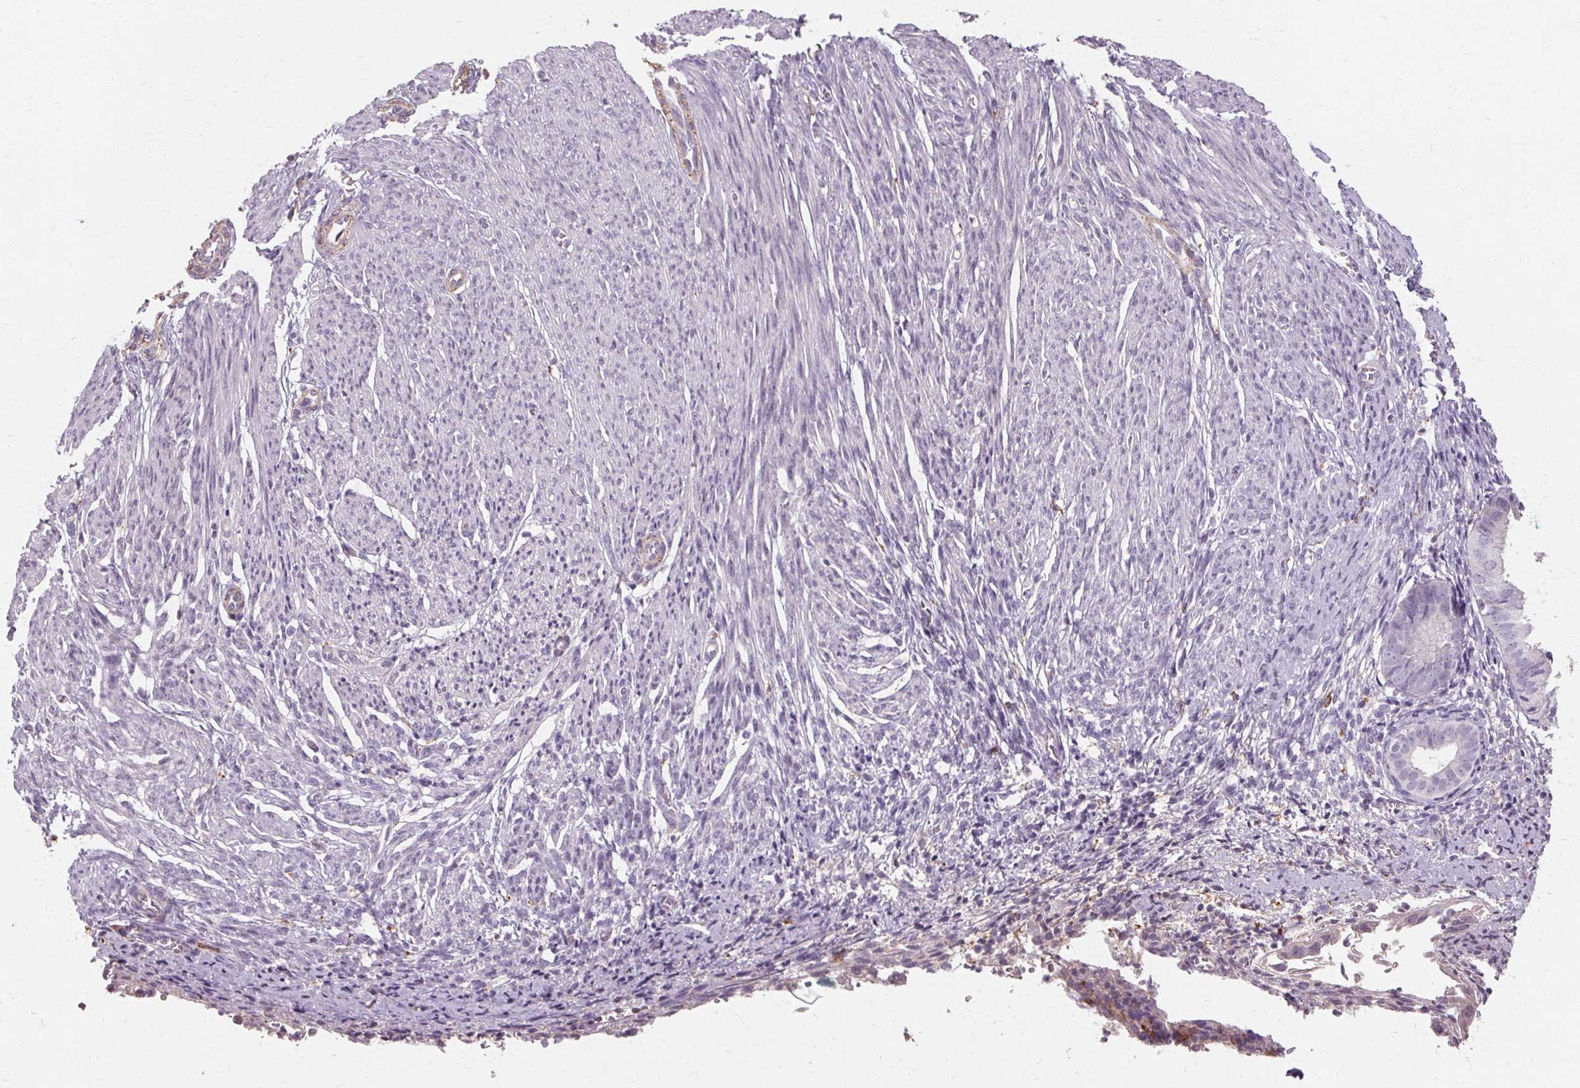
{"staining": {"intensity": "negative", "quantity": "none", "location": "none"}, "tissue": "endometrium", "cell_type": "Cells in endometrial stroma", "image_type": "normal", "snomed": [{"axis": "morphology", "description": "Normal tissue, NOS"}, {"axis": "topography", "description": "Endometrium"}], "caption": "IHC image of normal endometrium: human endometrium stained with DAB (3,3'-diaminobenzidine) exhibits no significant protein expression in cells in endometrial stroma.", "gene": "IFNGR1", "patient": {"sex": "female", "age": 50}}